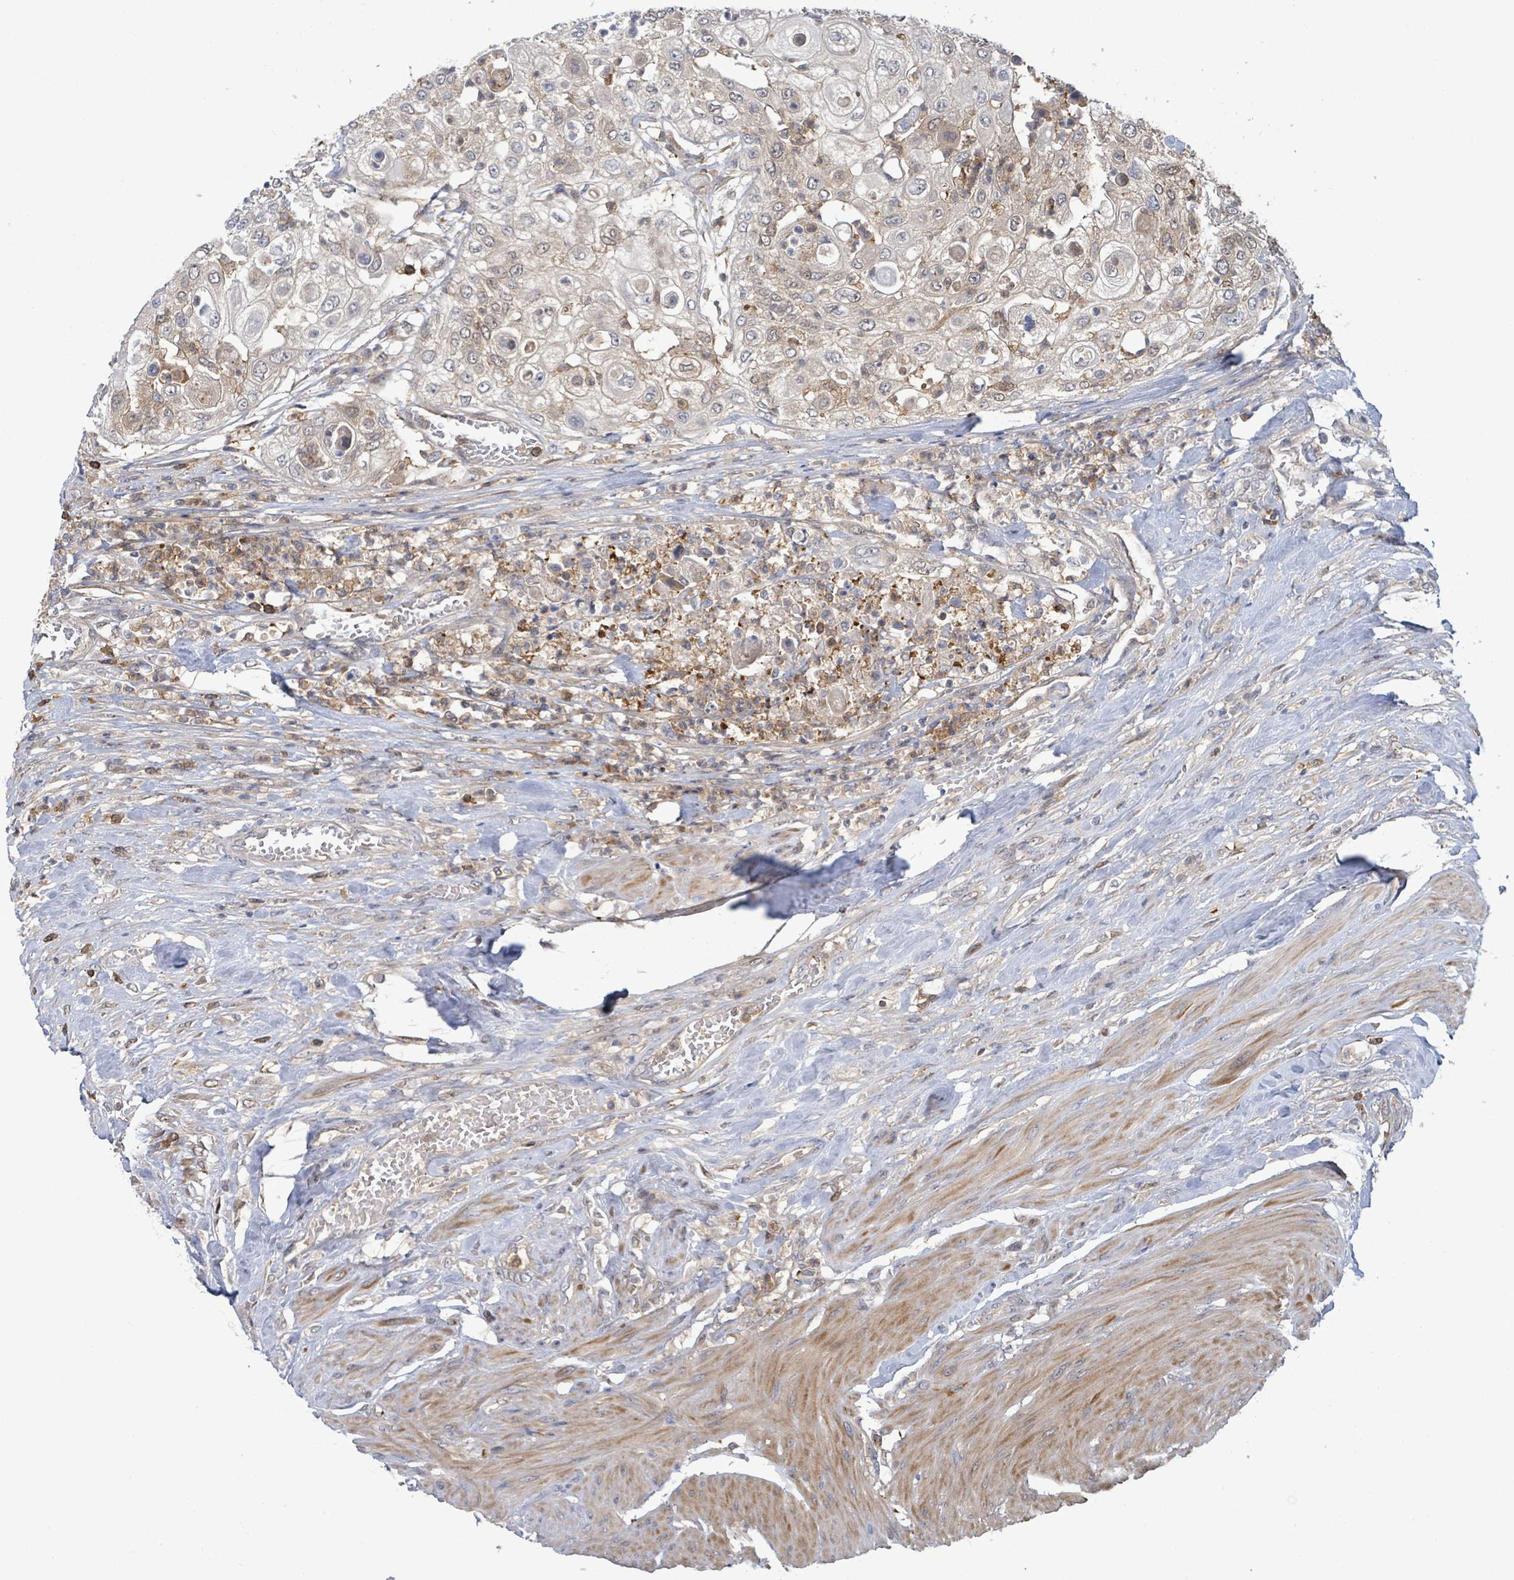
{"staining": {"intensity": "weak", "quantity": "<25%", "location": "cytoplasmic/membranous"}, "tissue": "urothelial cancer", "cell_type": "Tumor cells", "image_type": "cancer", "snomed": [{"axis": "morphology", "description": "Urothelial carcinoma, High grade"}, {"axis": "topography", "description": "Urinary bladder"}], "caption": "Immunohistochemical staining of urothelial carcinoma (high-grade) displays no significant positivity in tumor cells. (DAB (3,3'-diaminobenzidine) IHC visualized using brightfield microscopy, high magnification).", "gene": "PGAM1", "patient": {"sex": "female", "age": 79}}